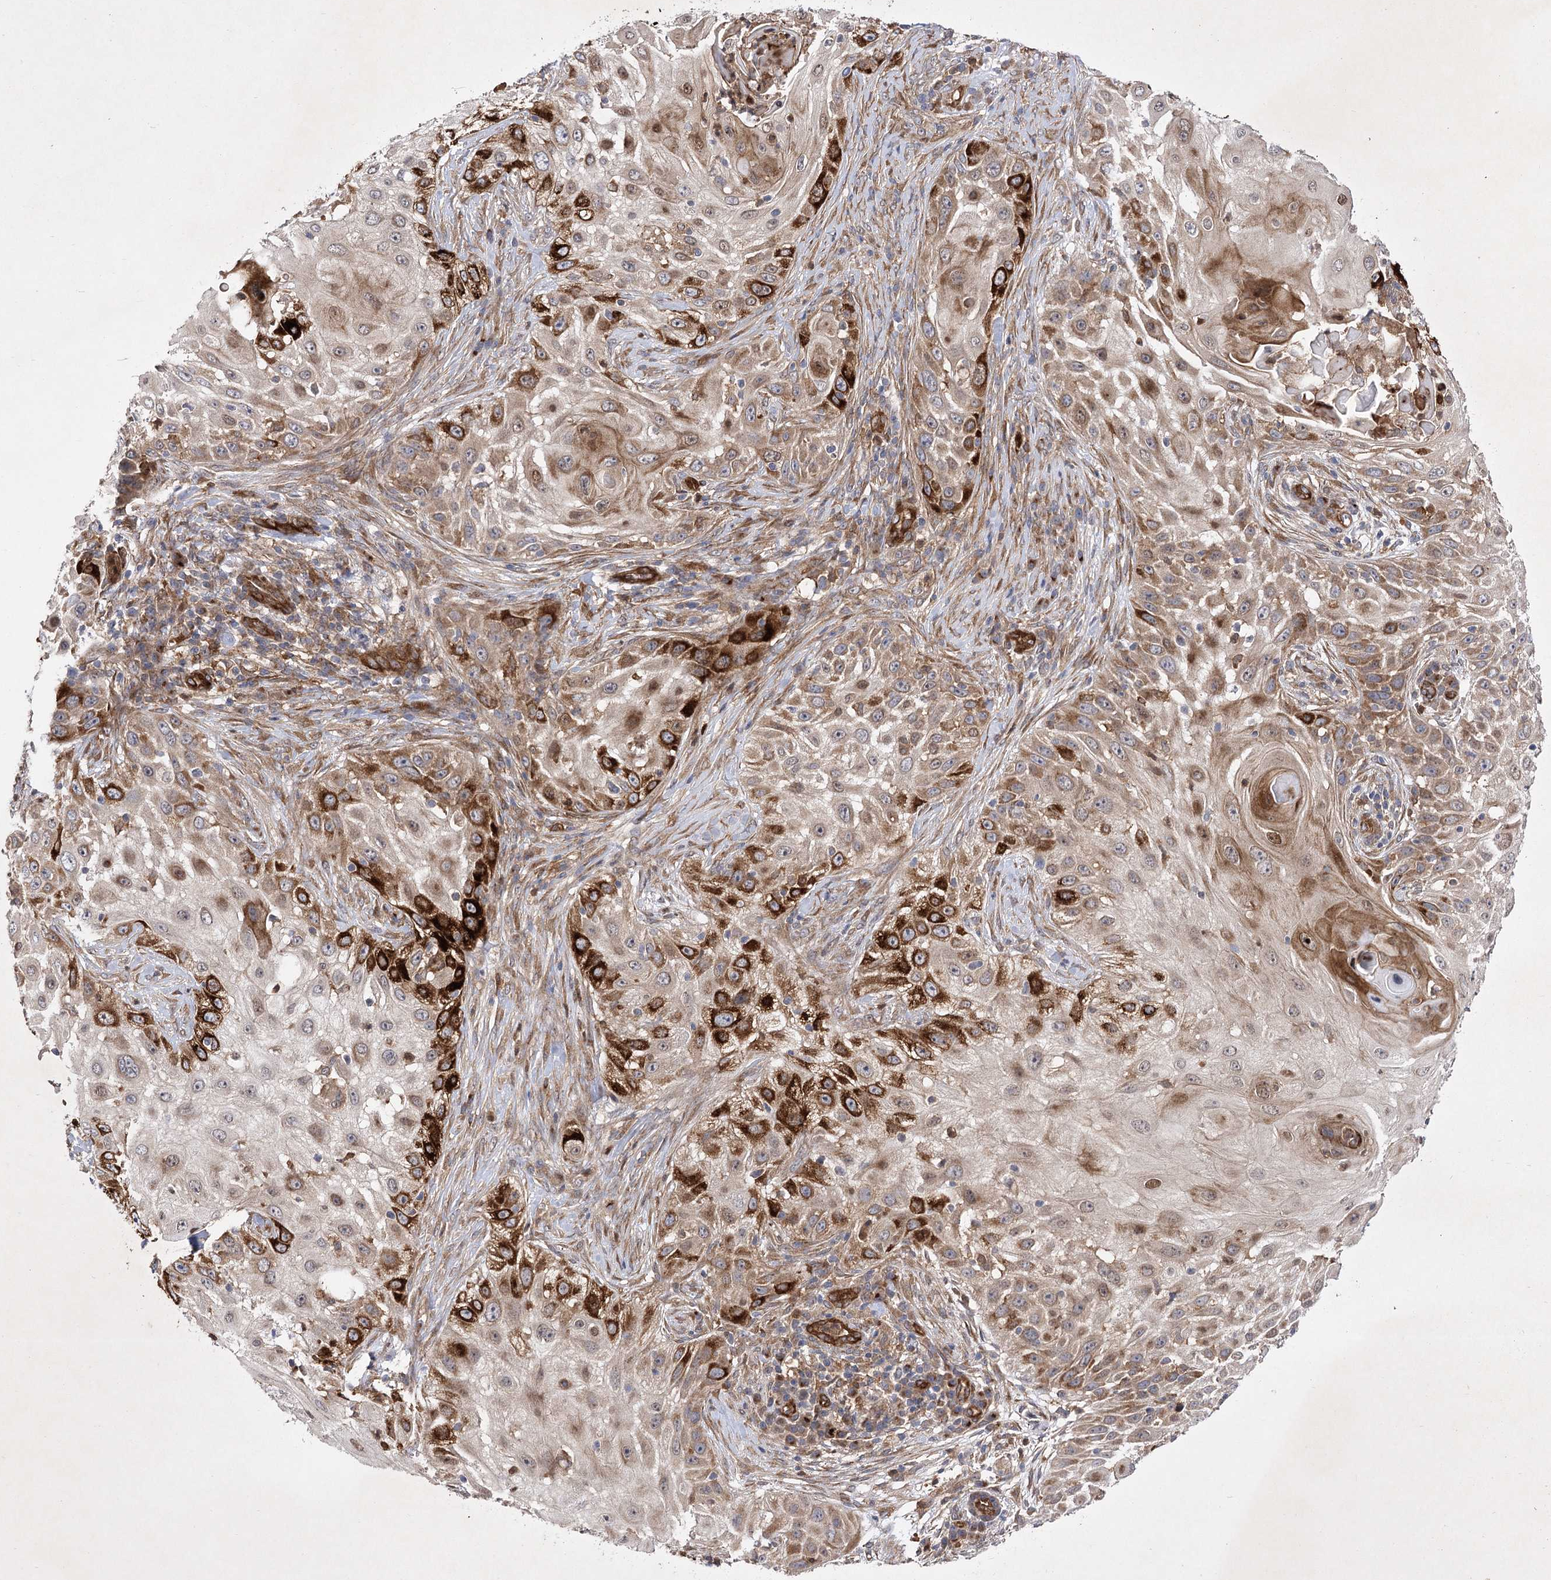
{"staining": {"intensity": "strong", "quantity": "<25%", "location": "cytoplasmic/membranous"}, "tissue": "skin cancer", "cell_type": "Tumor cells", "image_type": "cancer", "snomed": [{"axis": "morphology", "description": "Squamous cell carcinoma, NOS"}, {"axis": "topography", "description": "Skin"}], "caption": "Squamous cell carcinoma (skin) stained for a protein (brown) shows strong cytoplasmic/membranous positive expression in approximately <25% of tumor cells.", "gene": "ARHGAP31", "patient": {"sex": "female", "age": 44}}